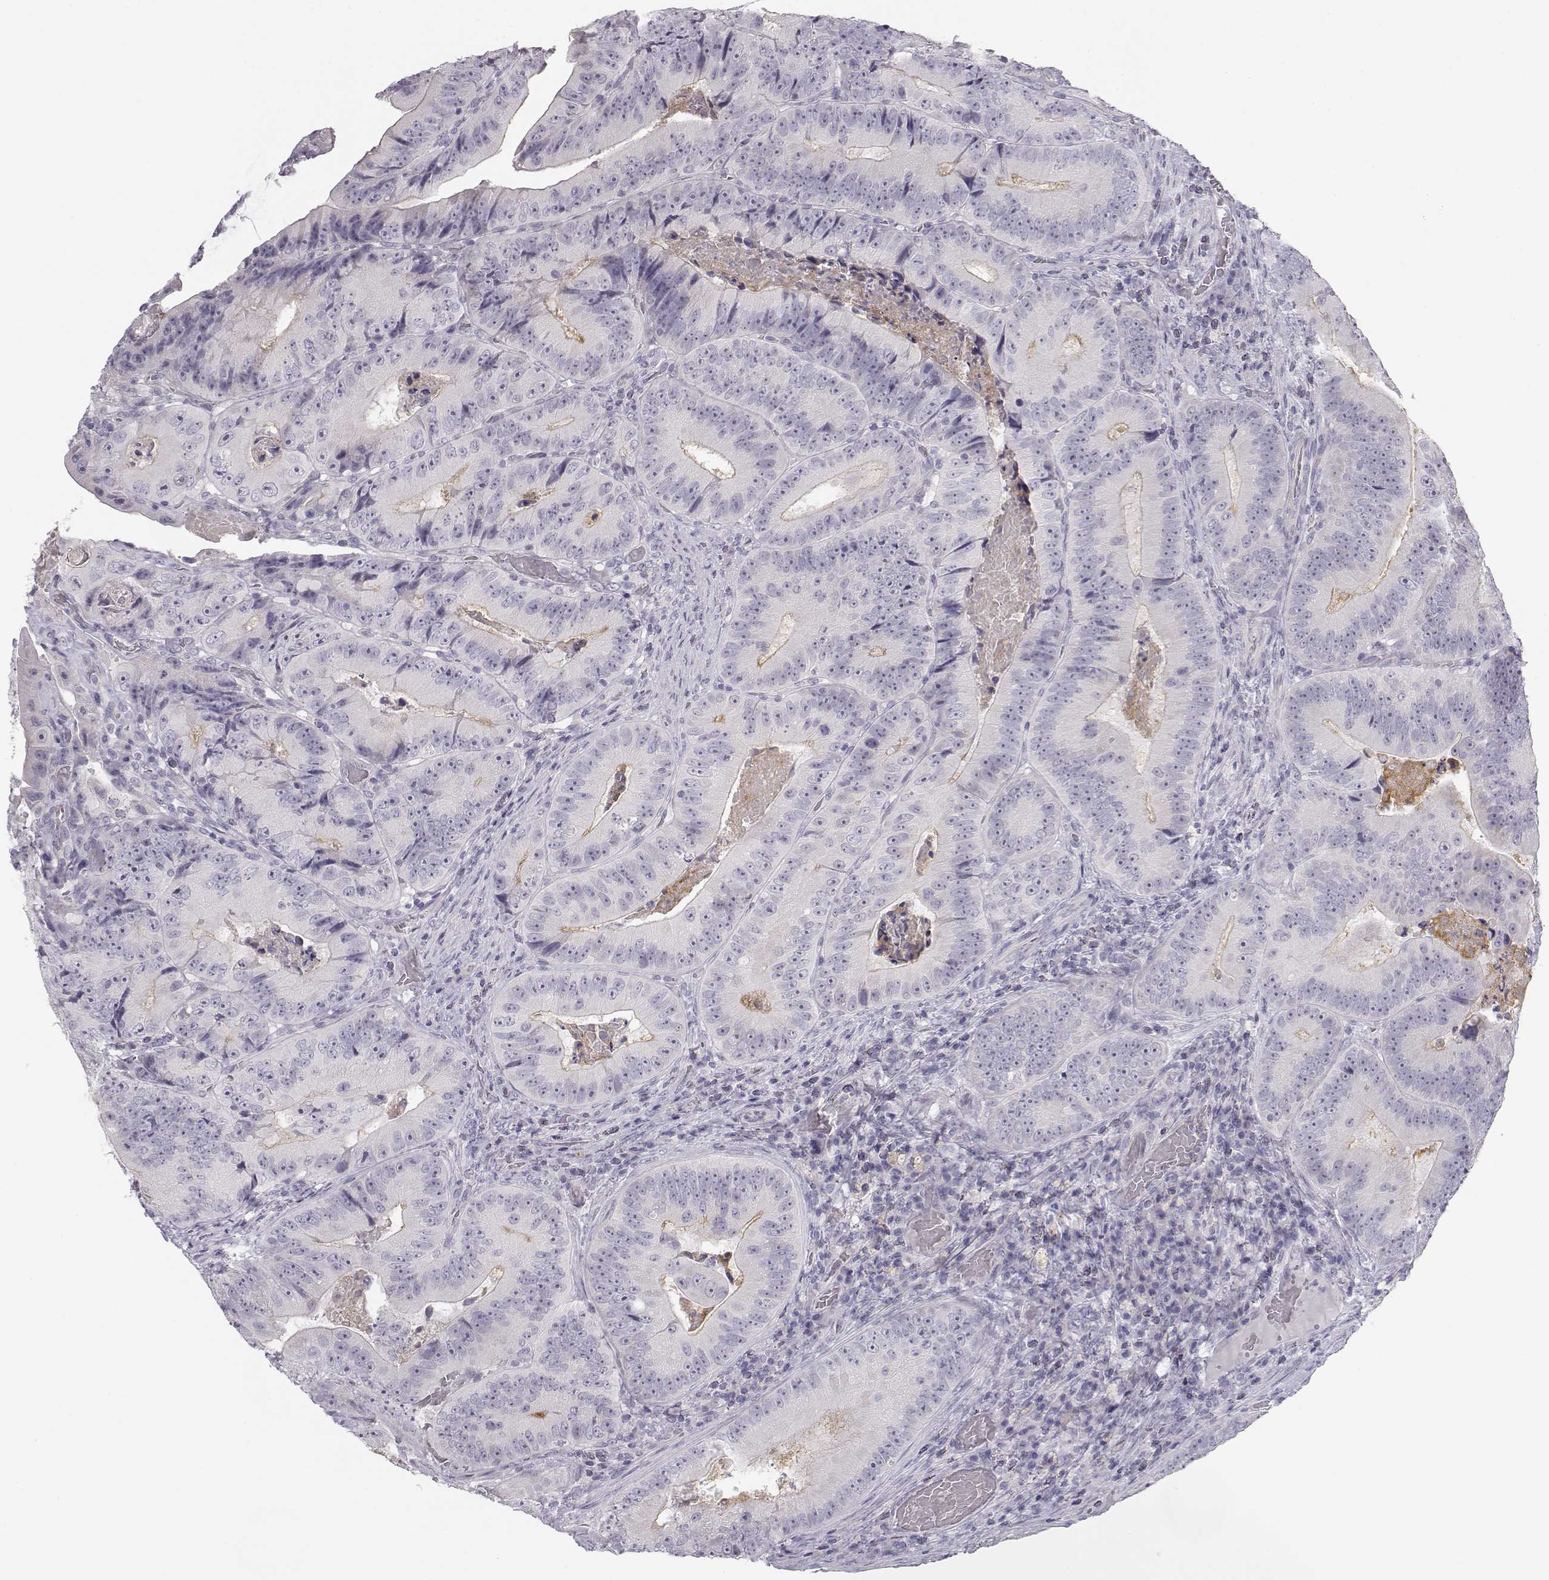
{"staining": {"intensity": "negative", "quantity": "none", "location": "none"}, "tissue": "colorectal cancer", "cell_type": "Tumor cells", "image_type": "cancer", "snomed": [{"axis": "morphology", "description": "Adenocarcinoma, NOS"}, {"axis": "topography", "description": "Colon"}], "caption": "There is no significant positivity in tumor cells of colorectal adenocarcinoma.", "gene": "MYCBPAP", "patient": {"sex": "female", "age": 86}}